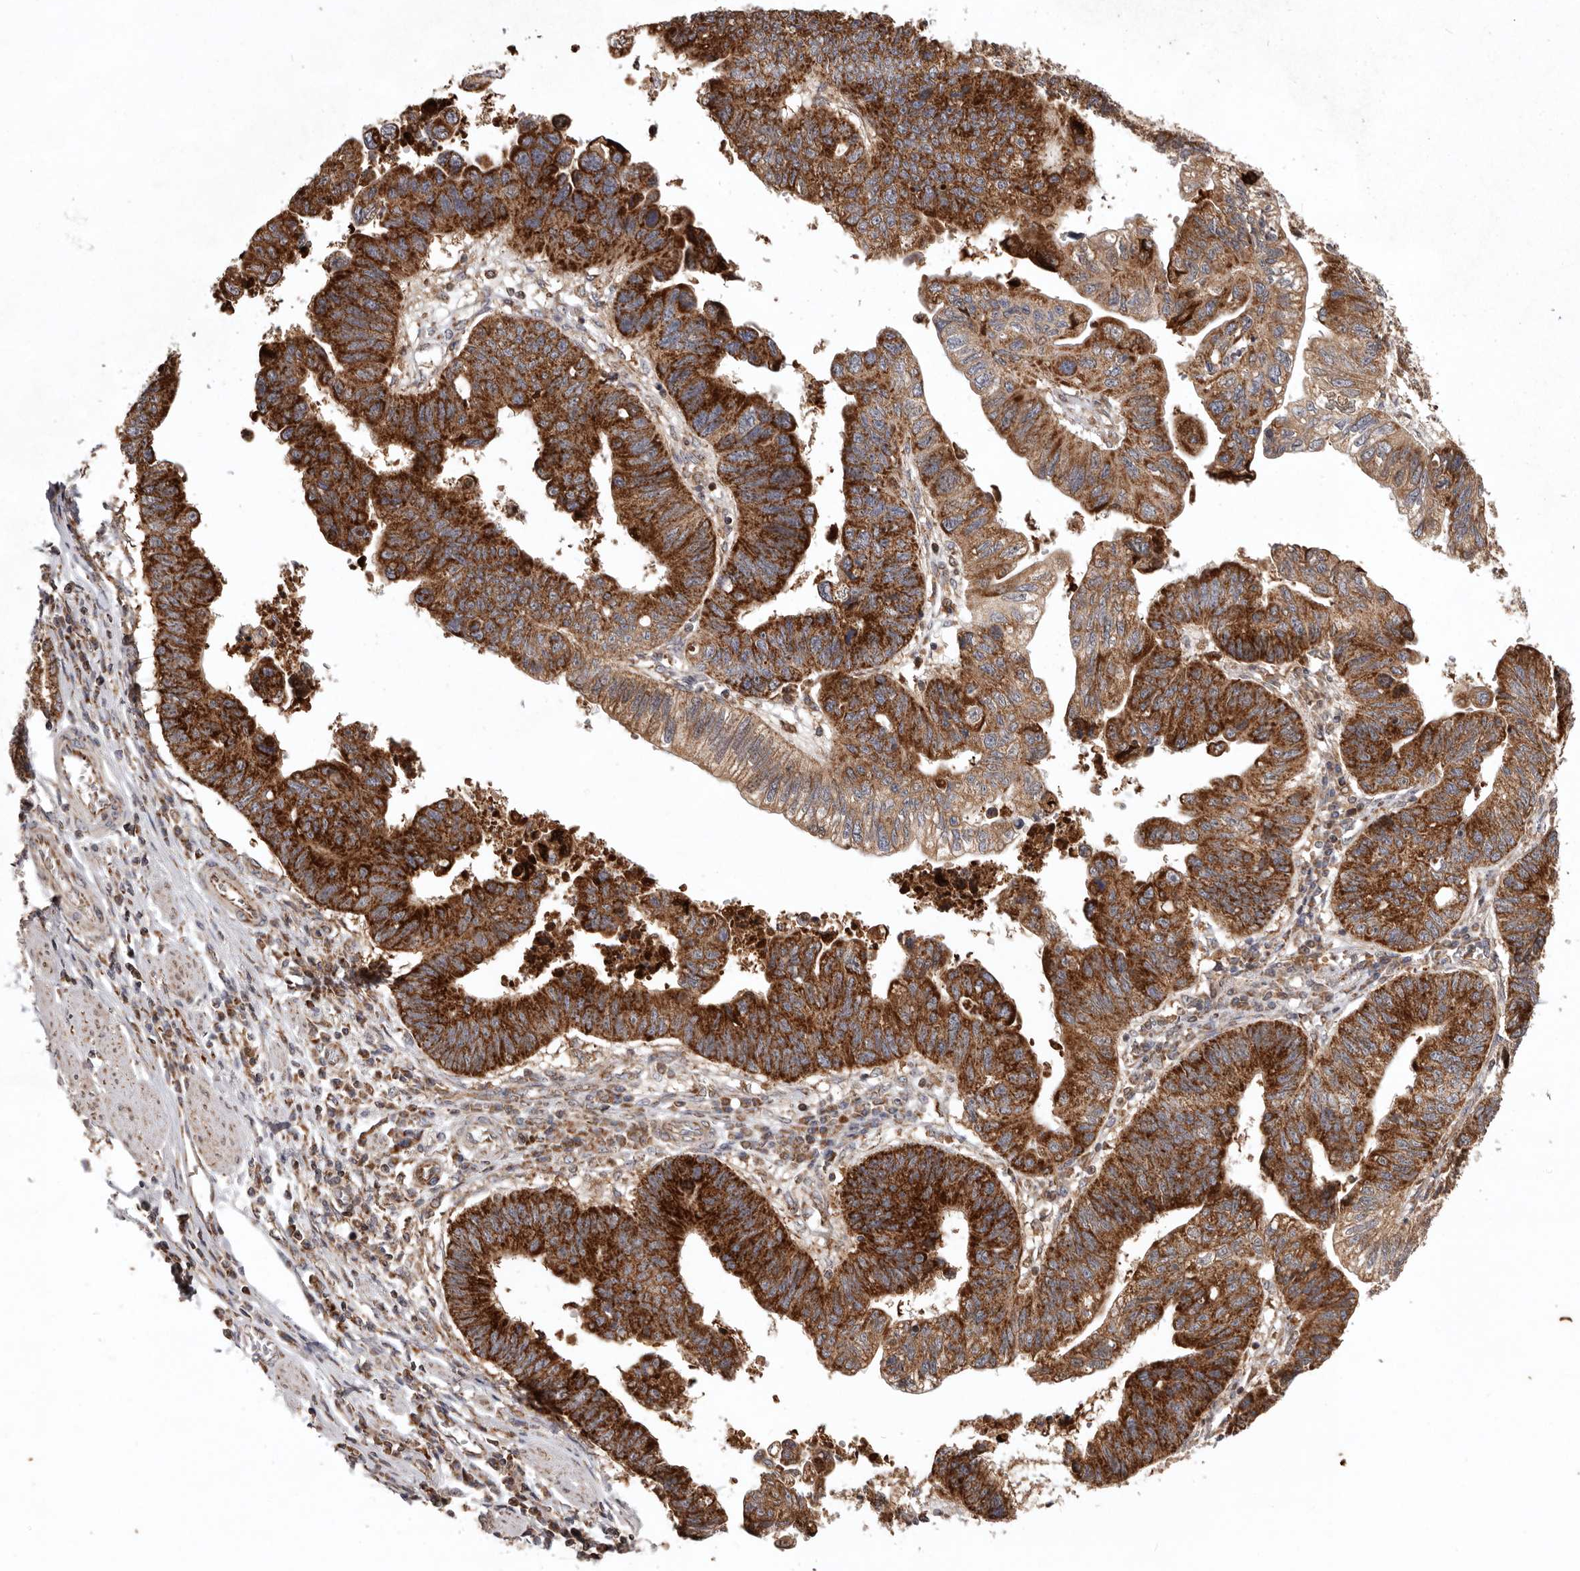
{"staining": {"intensity": "strong", "quantity": ">75%", "location": "cytoplasmic/membranous"}, "tissue": "stomach cancer", "cell_type": "Tumor cells", "image_type": "cancer", "snomed": [{"axis": "morphology", "description": "Adenocarcinoma, NOS"}, {"axis": "topography", "description": "Stomach"}], "caption": "A brown stain labels strong cytoplasmic/membranous staining of a protein in stomach cancer (adenocarcinoma) tumor cells. (DAB (3,3'-diaminobenzidine) IHC with brightfield microscopy, high magnification).", "gene": "MRPS10", "patient": {"sex": "male", "age": 59}}